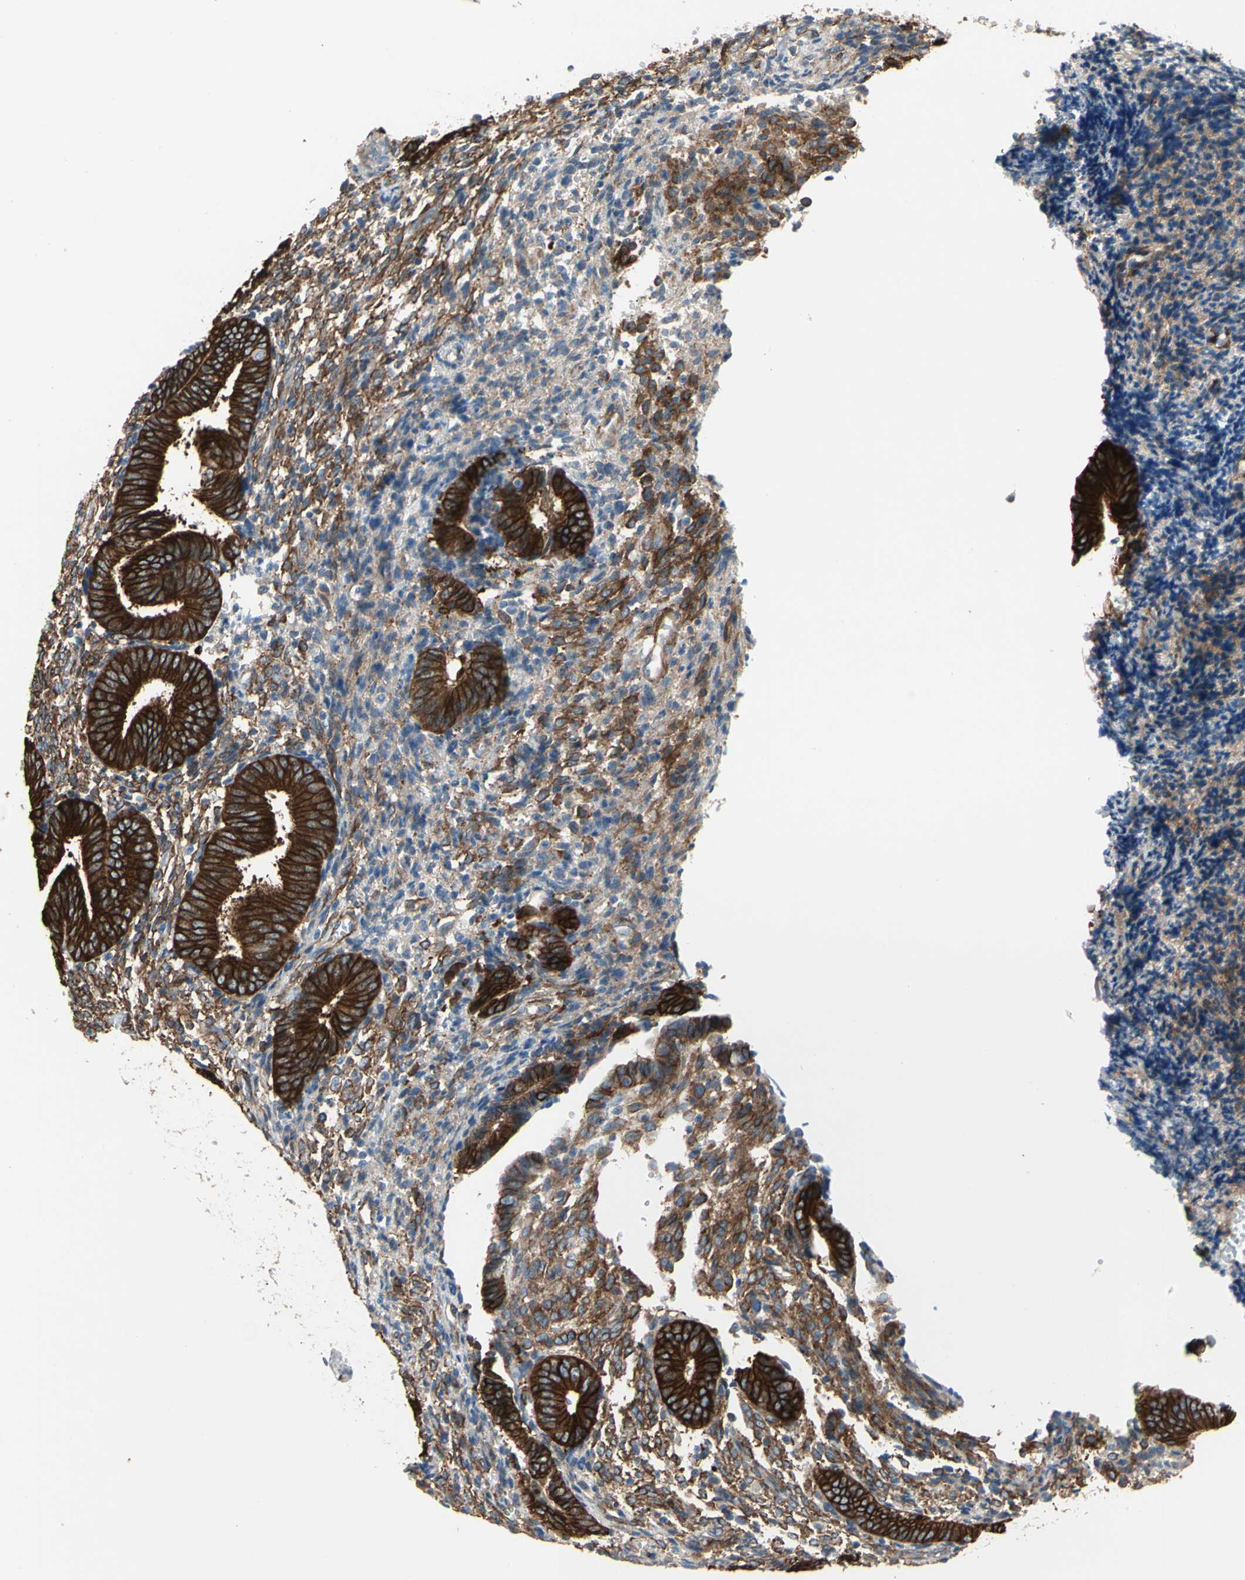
{"staining": {"intensity": "moderate", "quantity": ">75%", "location": "cytoplasmic/membranous"}, "tissue": "endometrium", "cell_type": "Cells in endometrial stroma", "image_type": "normal", "snomed": [{"axis": "morphology", "description": "Normal tissue, NOS"}, {"axis": "topography", "description": "Uterus"}, {"axis": "topography", "description": "Endometrium"}], "caption": "Moderate cytoplasmic/membranous positivity for a protein is present in approximately >75% of cells in endometrial stroma of unremarkable endometrium using IHC.", "gene": "EPB41L2", "patient": {"sex": "female", "age": 33}}